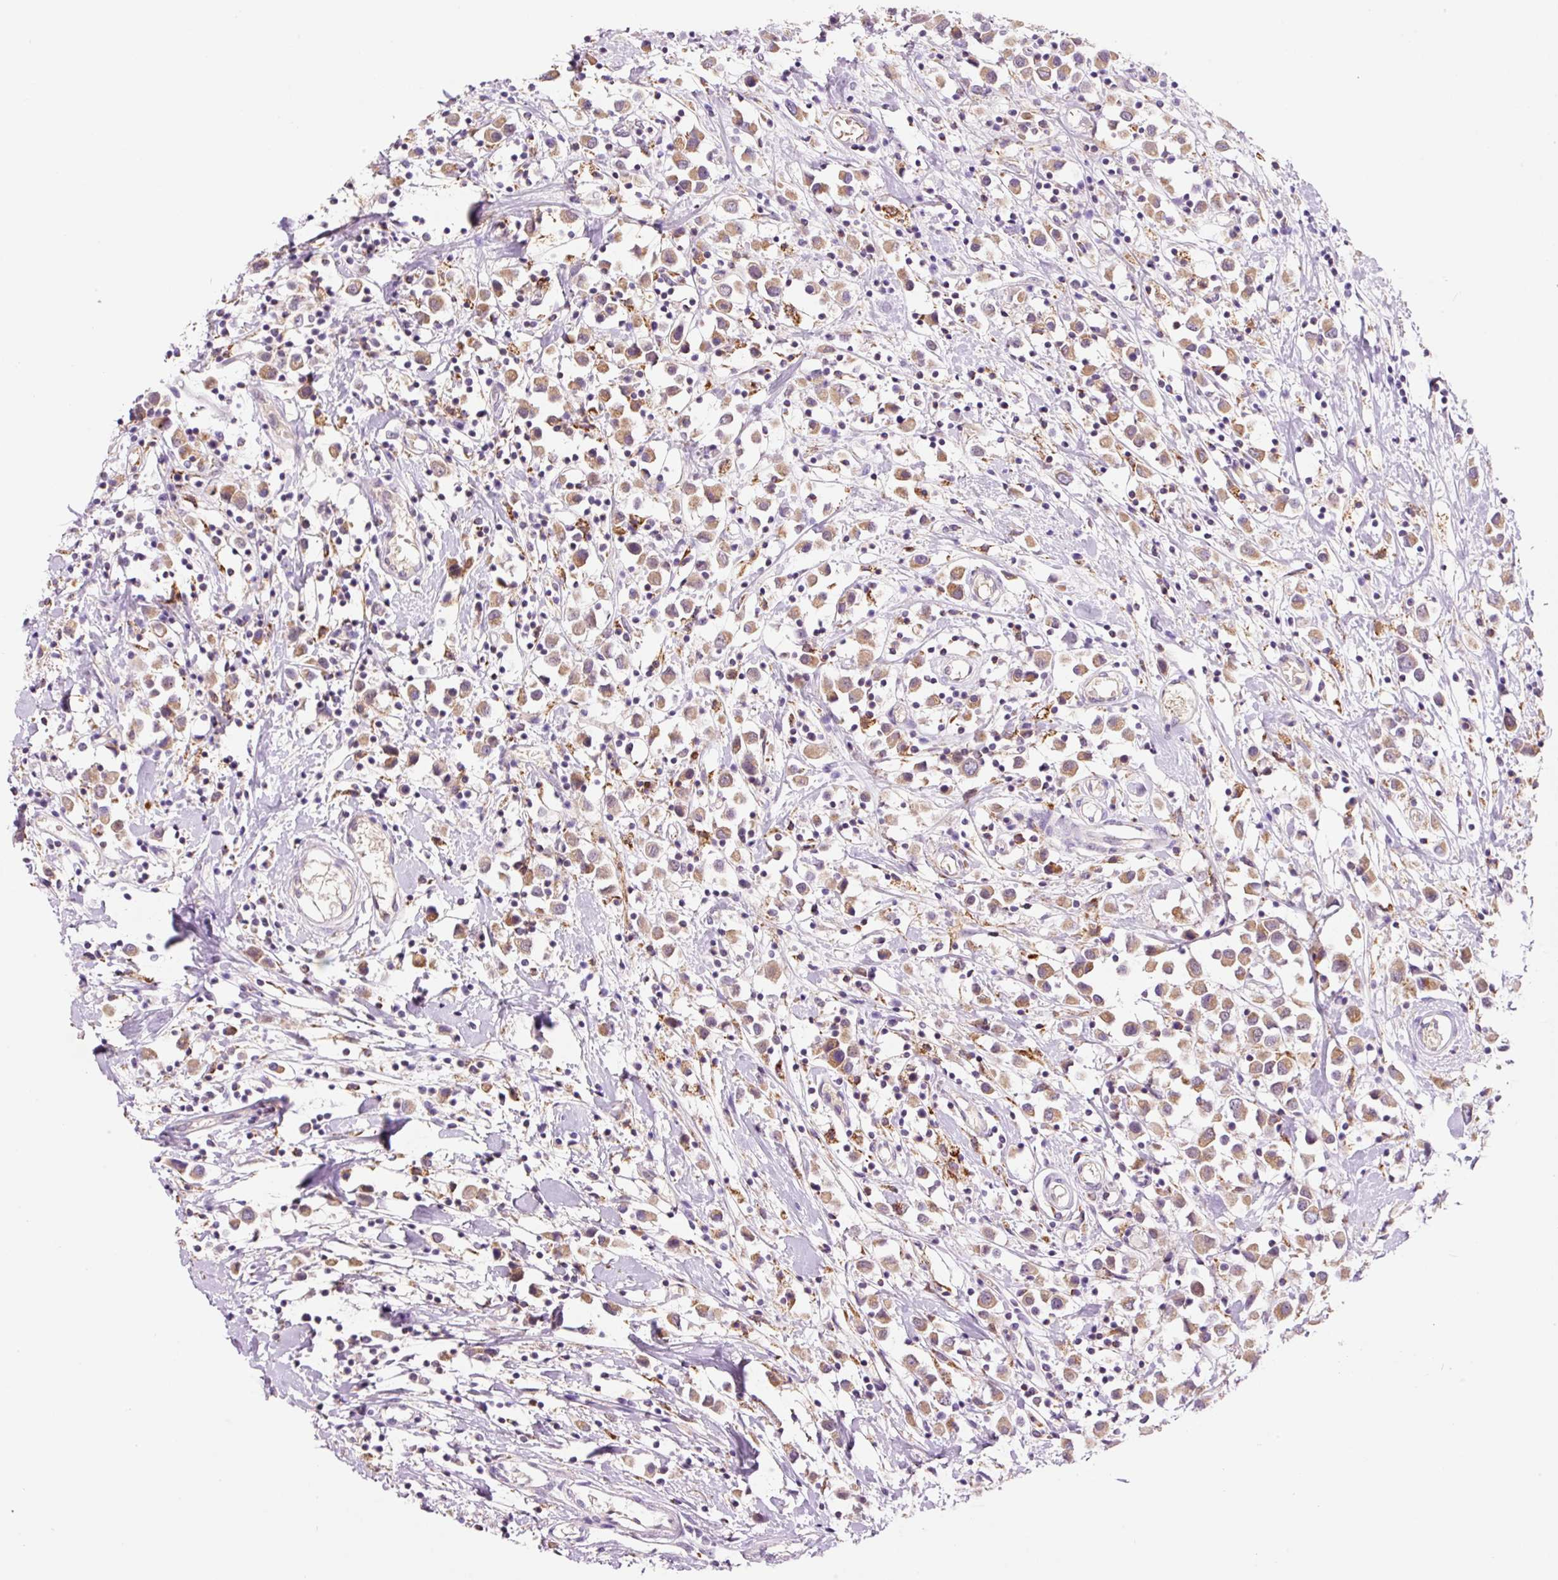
{"staining": {"intensity": "moderate", "quantity": ">75%", "location": "cytoplasmic/membranous"}, "tissue": "breast cancer", "cell_type": "Tumor cells", "image_type": "cancer", "snomed": [{"axis": "morphology", "description": "Duct carcinoma"}, {"axis": "topography", "description": "Breast"}], "caption": "Breast cancer stained for a protein (brown) exhibits moderate cytoplasmic/membranous positive expression in about >75% of tumor cells.", "gene": "PCK2", "patient": {"sex": "female", "age": 61}}